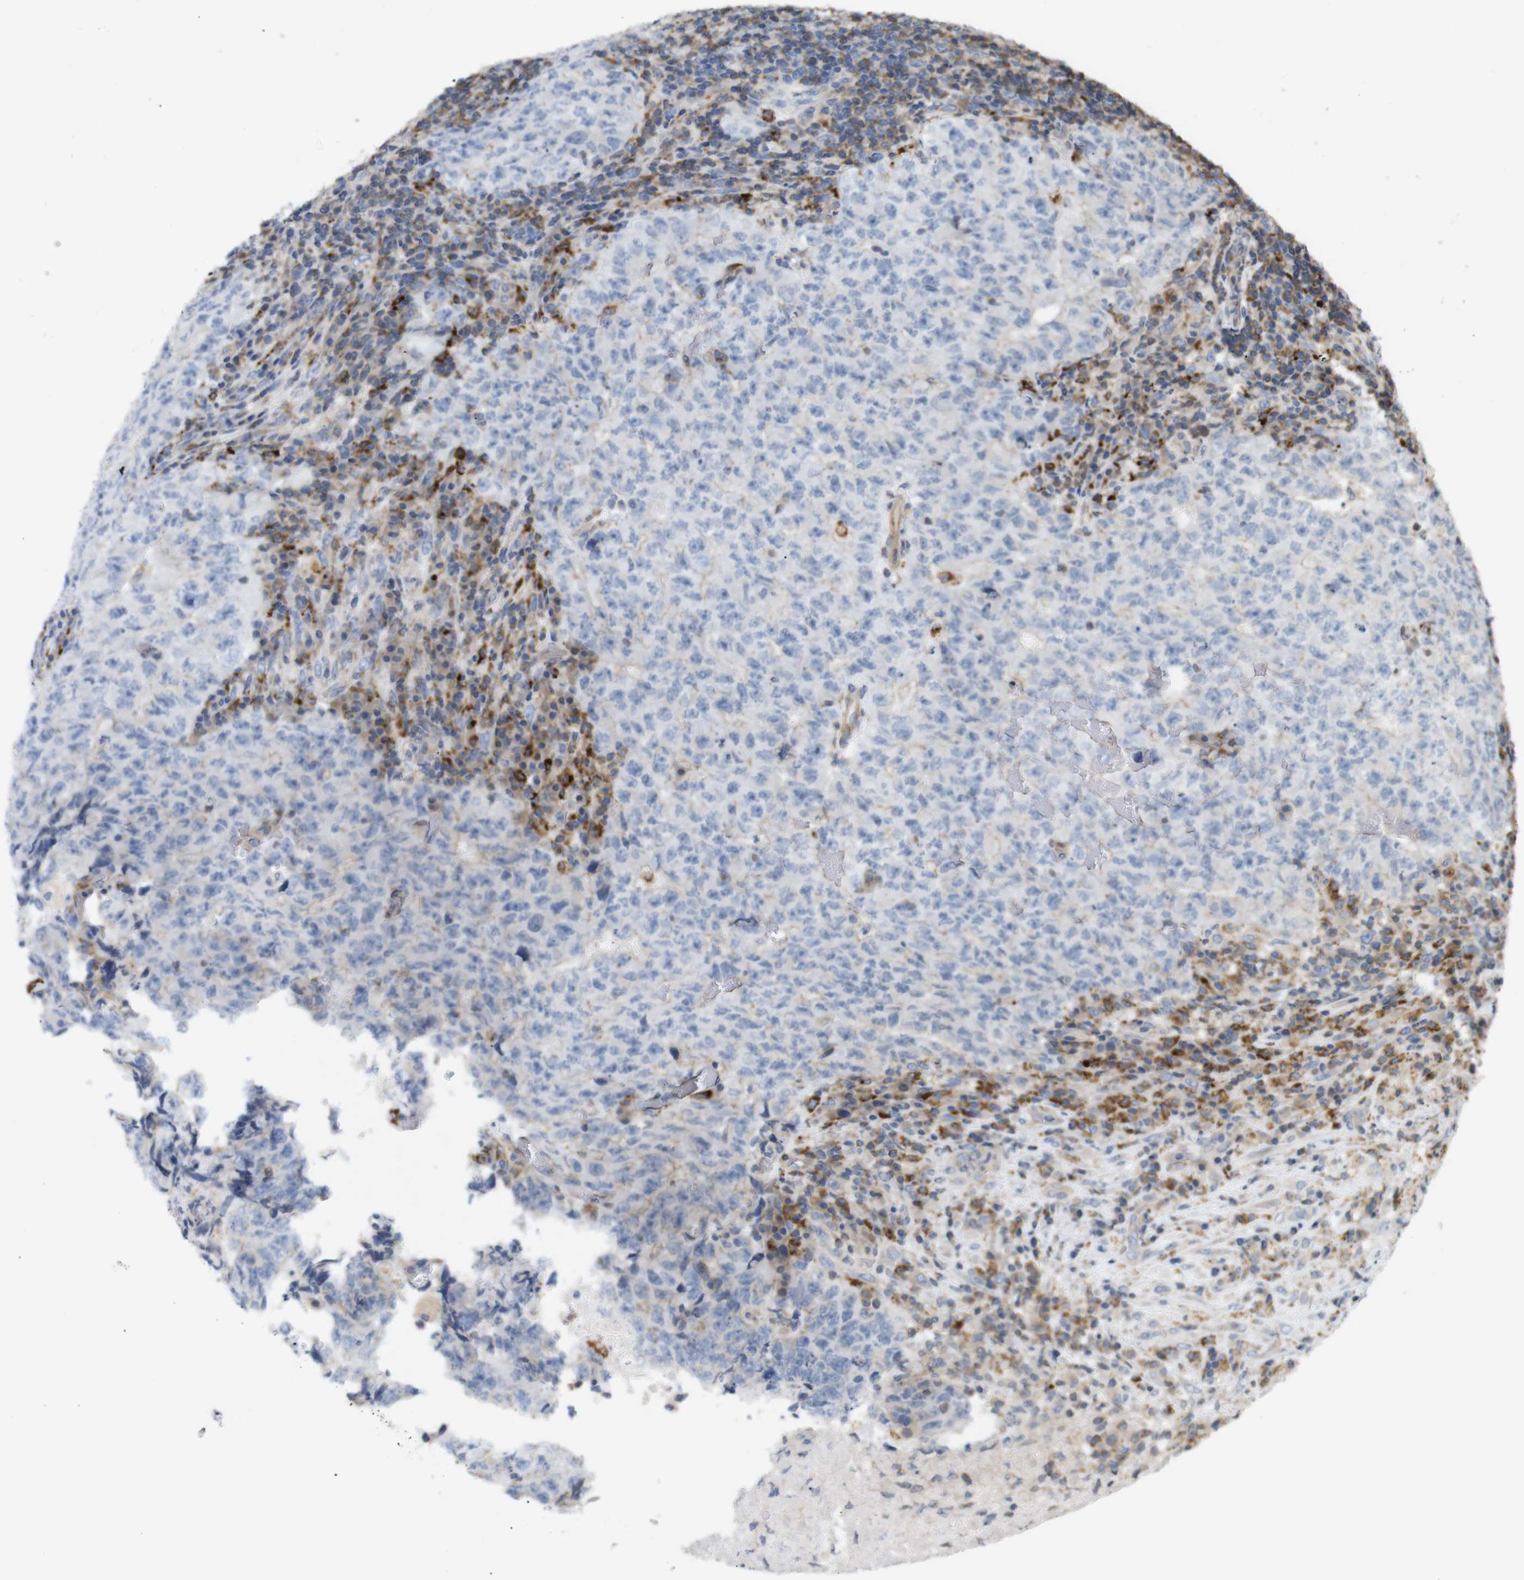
{"staining": {"intensity": "negative", "quantity": "none", "location": "none"}, "tissue": "testis cancer", "cell_type": "Tumor cells", "image_type": "cancer", "snomed": [{"axis": "morphology", "description": "Necrosis, NOS"}, {"axis": "morphology", "description": "Carcinoma, Embryonal, NOS"}, {"axis": "topography", "description": "Testis"}], "caption": "The IHC histopathology image has no significant expression in tumor cells of testis cancer (embryonal carcinoma) tissue.", "gene": "KSR1", "patient": {"sex": "male", "age": 19}}